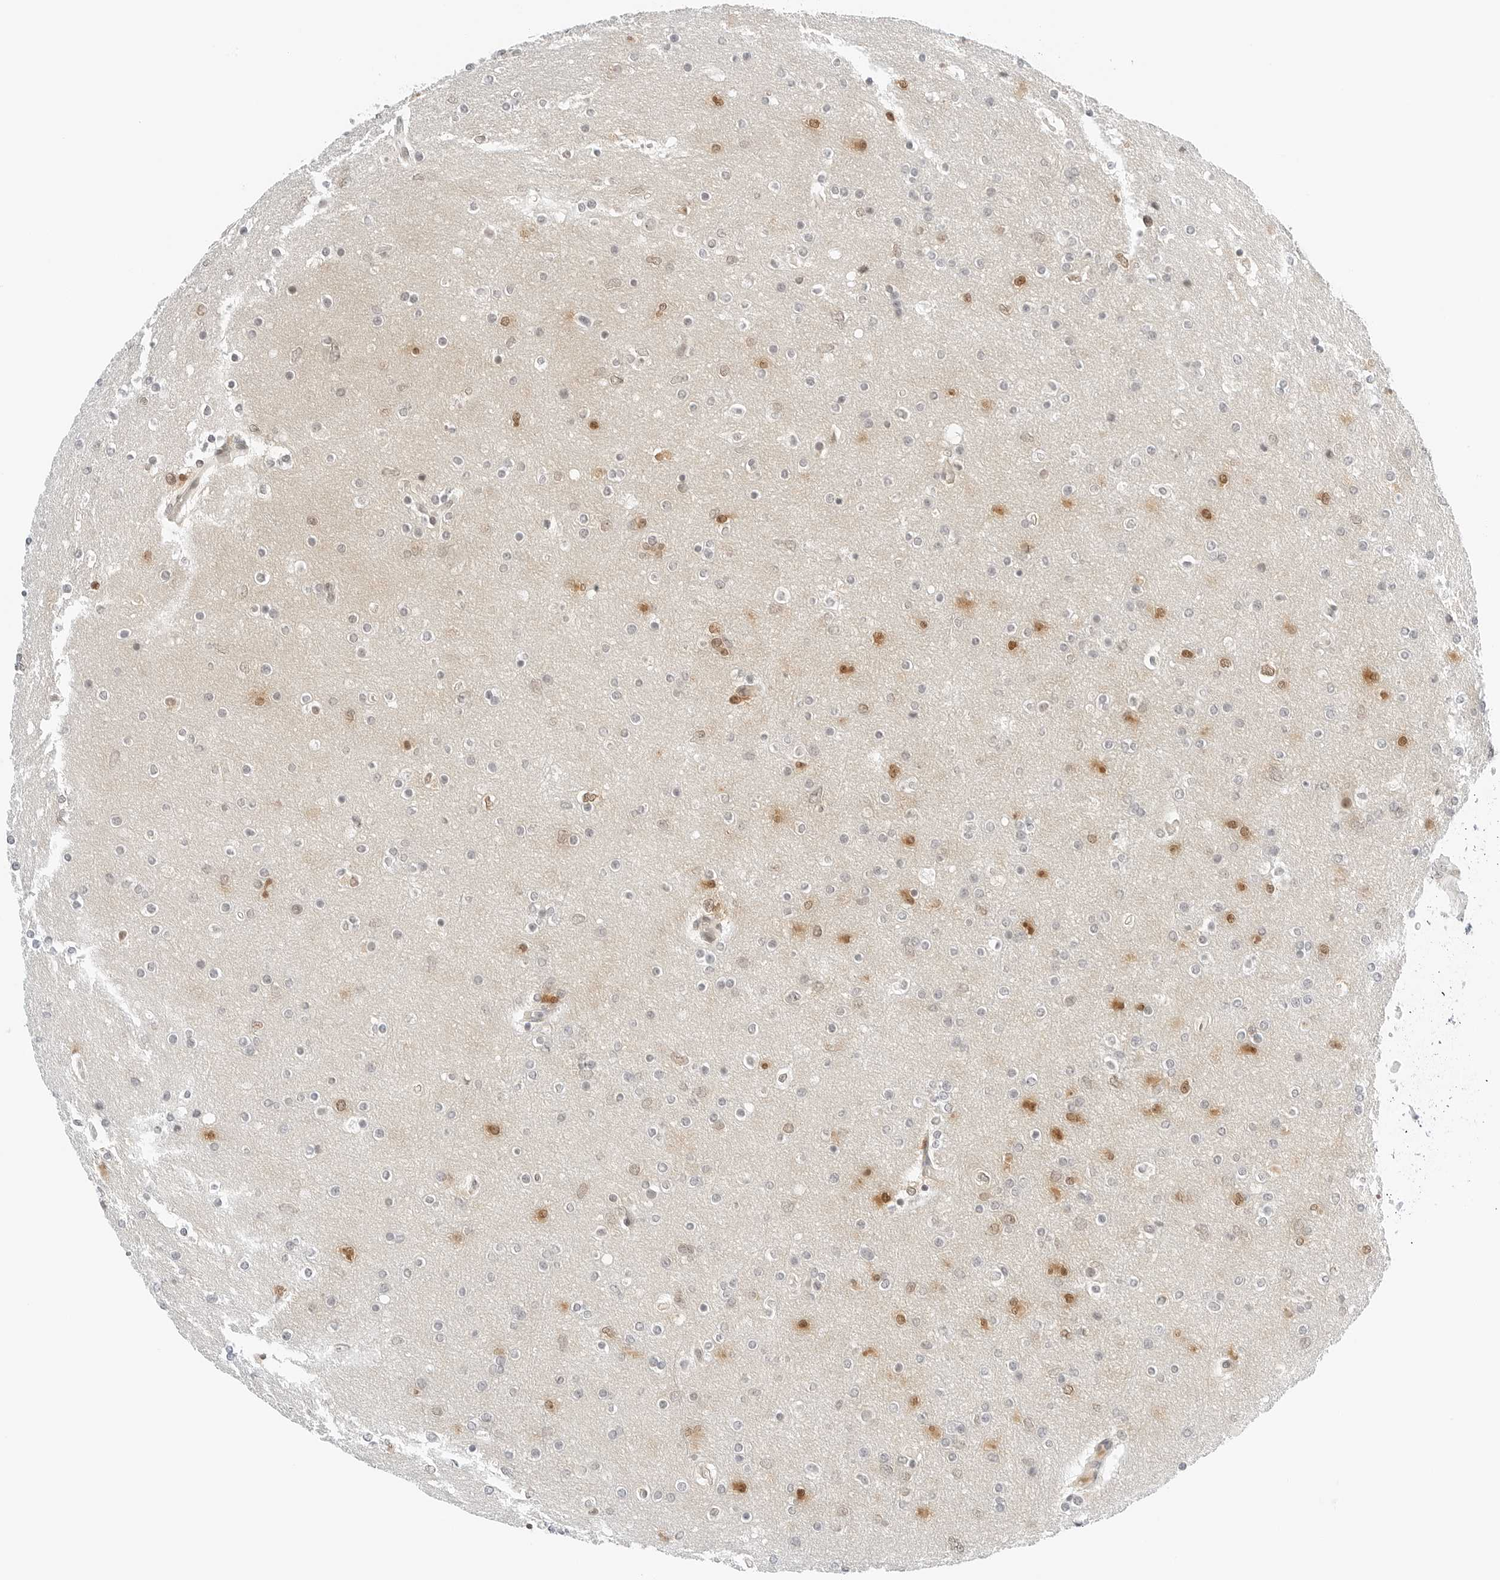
{"staining": {"intensity": "moderate", "quantity": "<25%", "location": "cytoplasmic/membranous,nuclear"}, "tissue": "glioma", "cell_type": "Tumor cells", "image_type": "cancer", "snomed": [{"axis": "morphology", "description": "Glioma, malignant, High grade"}, {"axis": "topography", "description": "Cerebral cortex"}], "caption": "Protein expression by immunohistochemistry (IHC) exhibits moderate cytoplasmic/membranous and nuclear positivity in approximately <25% of tumor cells in high-grade glioma (malignant).", "gene": "NEO1", "patient": {"sex": "female", "age": 36}}